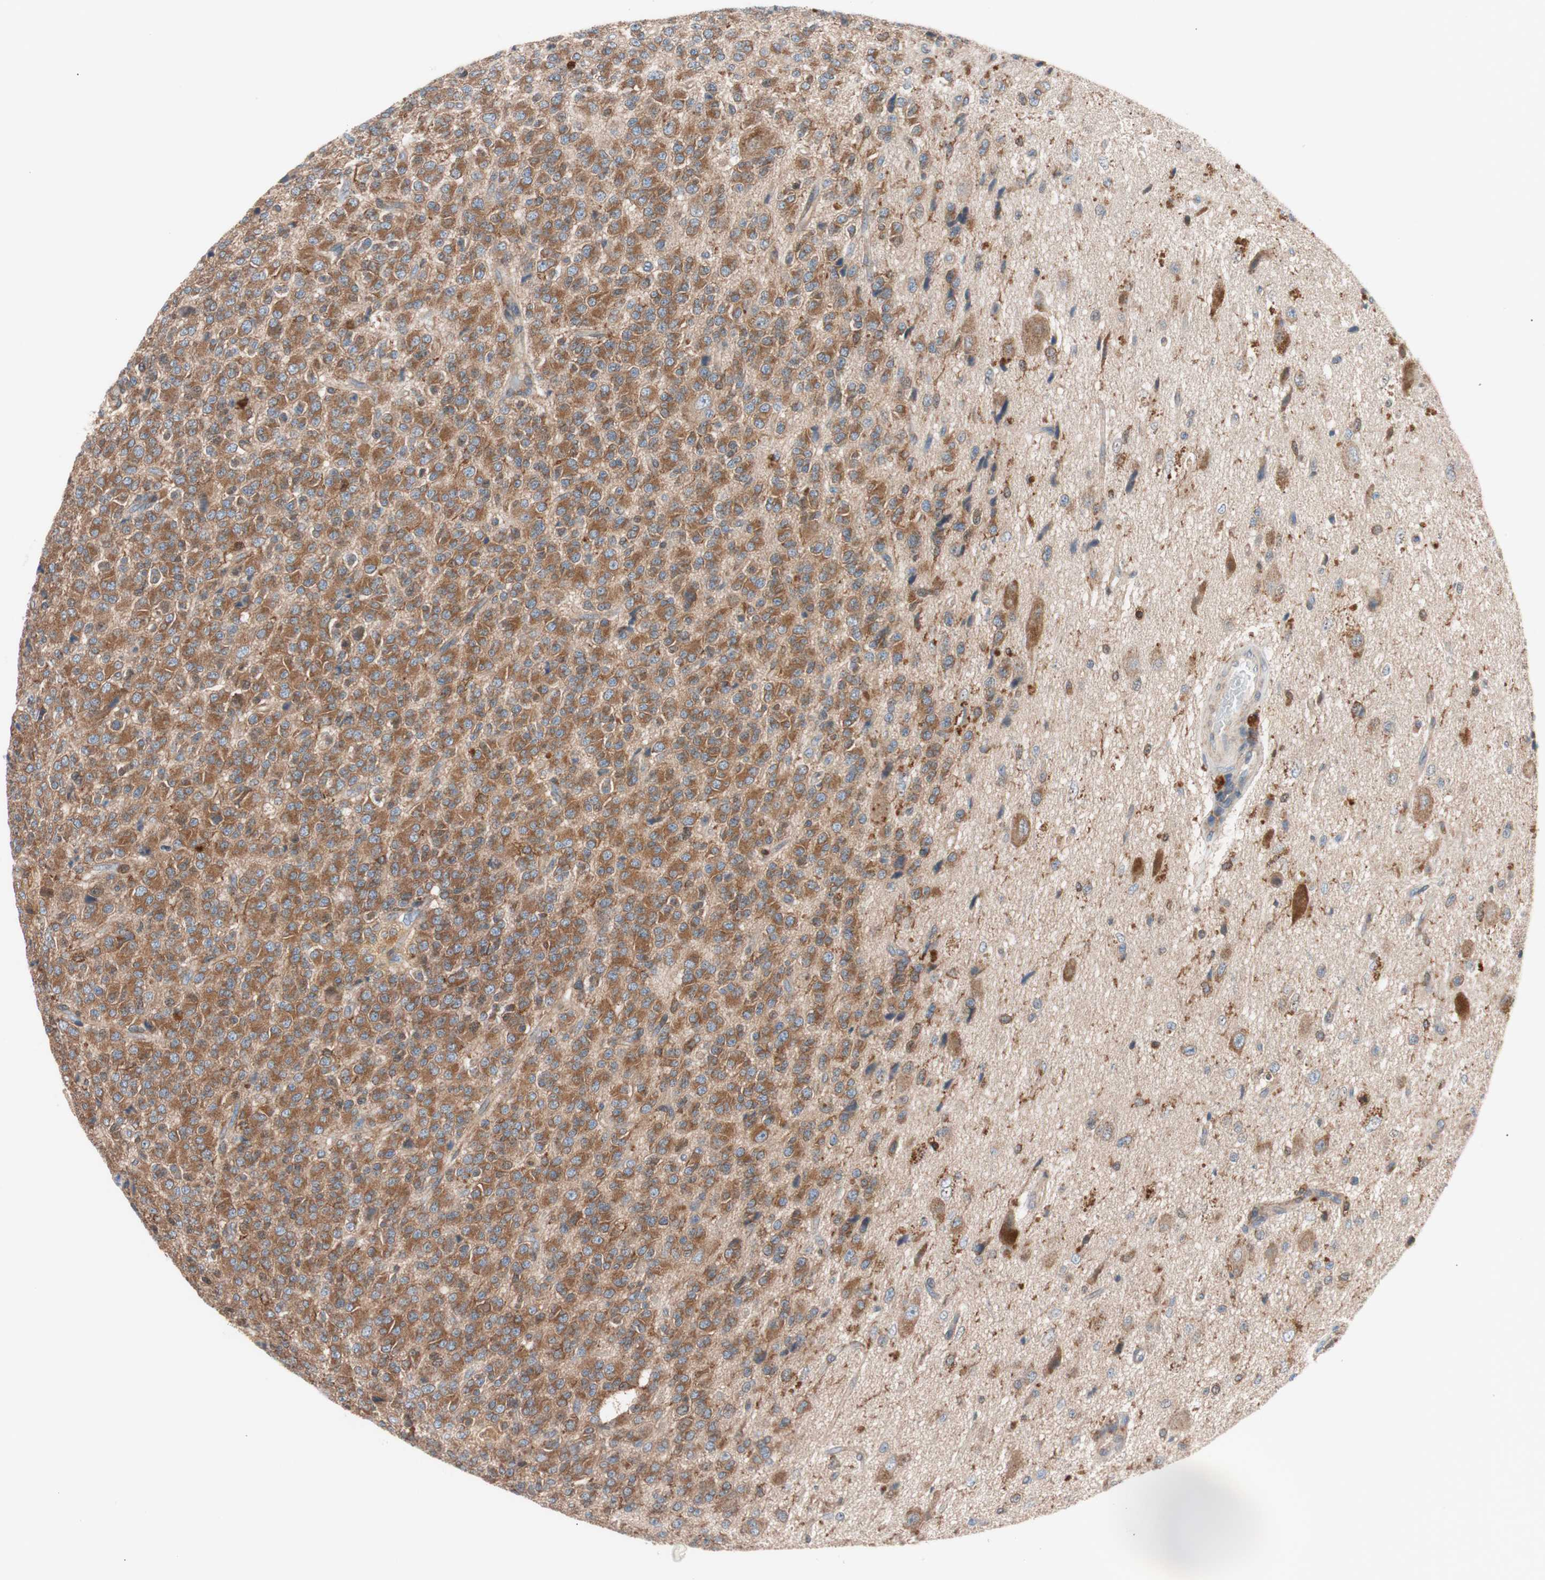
{"staining": {"intensity": "moderate", "quantity": ">75%", "location": "cytoplasmic/membranous"}, "tissue": "glioma", "cell_type": "Tumor cells", "image_type": "cancer", "snomed": [{"axis": "morphology", "description": "Glioma, malignant, High grade"}, {"axis": "topography", "description": "pancreas cauda"}], "caption": "High-magnification brightfield microscopy of malignant glioma (high-grade) stained with DAB (brown) and counterstained with hematoxylin (blue). tumor cells exhibit moderate cytoplasmic/membranous positivity is appreciated in approximately>75% of cells.", "gene": "PIK3R1", "patient": {"sex": "male", "age": 60}}